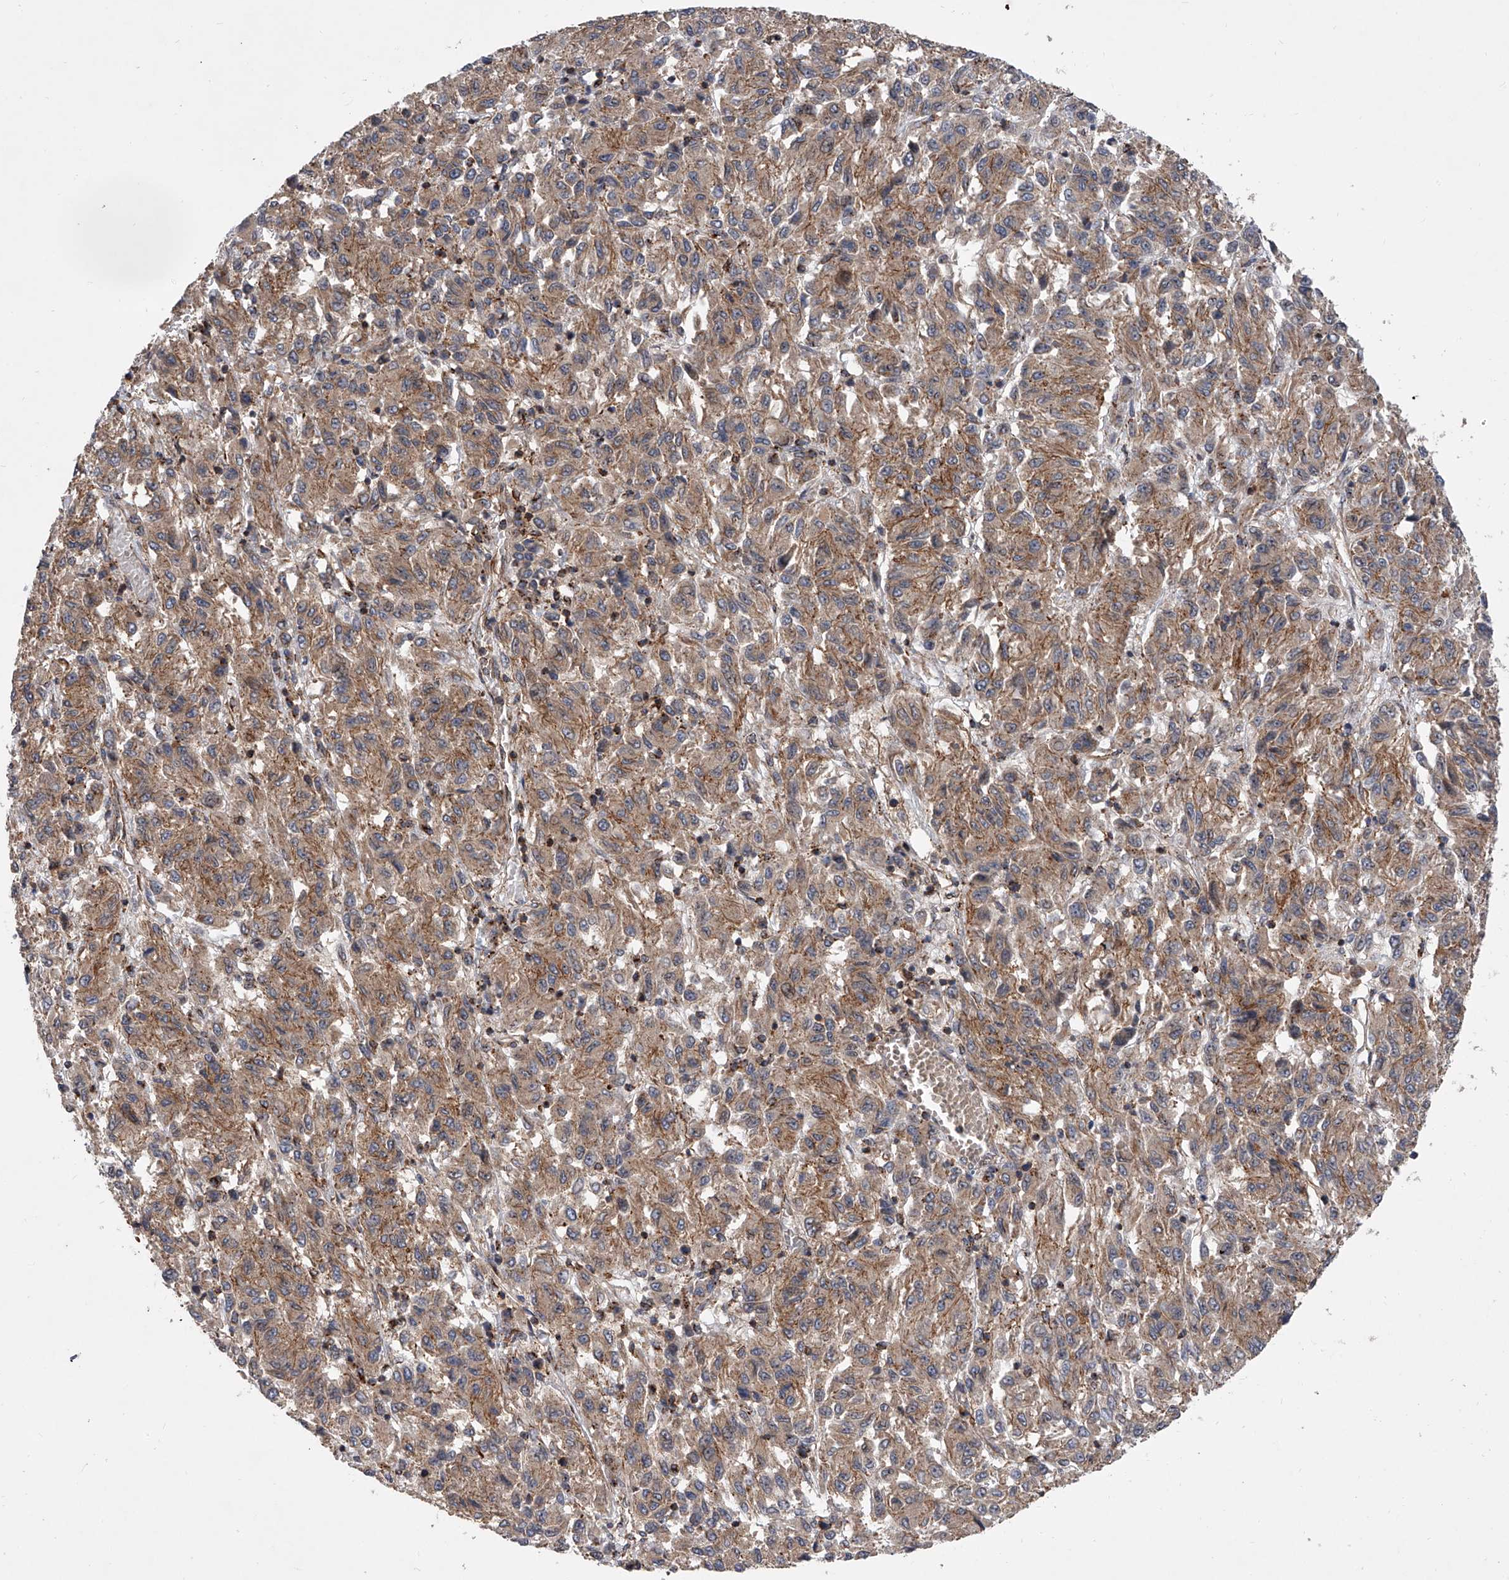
{"staining": {"intensity": "moderate", "quantity": ">75%", "location": "cytoplasmic/membranous"}, "tissue": "melanoma", "cell_type": "Tumor cells", "image_type": "cancer", "snomed": [{"axis": "morphology", "description": "Malignant melanoma, Metastatic site"}, {"axis": "topography", "description": "Lung"}], "caption": "Melanoma tissue demonstrates moderate cytoplasmic/membranous staining in approximately >75% of tumor cells", "gene": "USP47", "patient": {"sex": "male", "age": 64}}